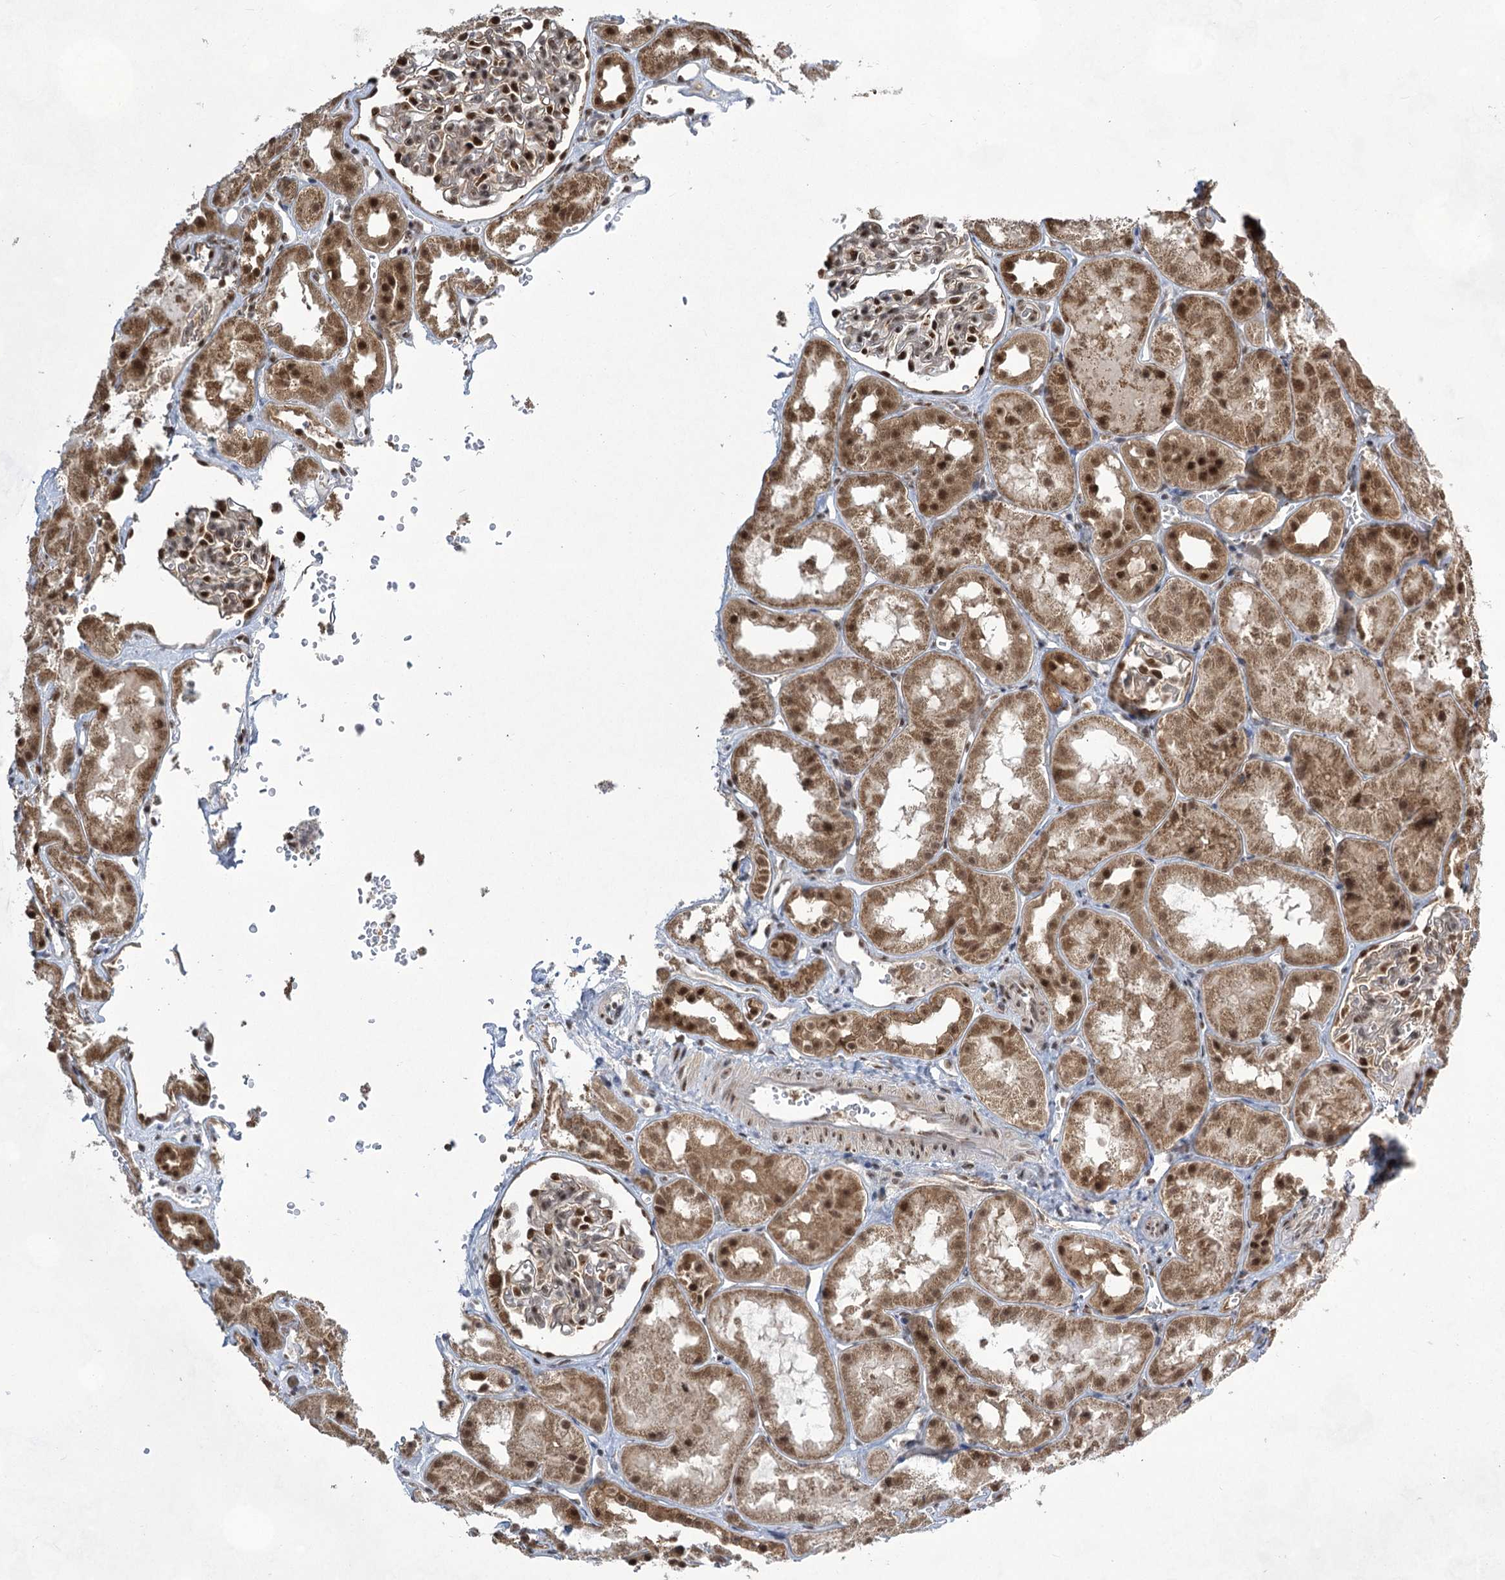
{"staining": {"intensity": "moderate", "quantity": "25%-75%", "location": "nuclear"}, "tissue": "kidney", "cell_type": "Cells in glomeruli", "image_type": "normal", "snomed": [{"axis": "morphology", "description": "Normal tissue, NOS"}, {"axis": "topography", "description": "Kidney"}], "caption": "This micrograph shows immunohistochemistry staining of benign kidney, with medium moderate nuclear staining in about 25%-75% of cells in glomeruli.", "gene": "ZCCHC8", "patient": {"sex": "male", "age": 16}}